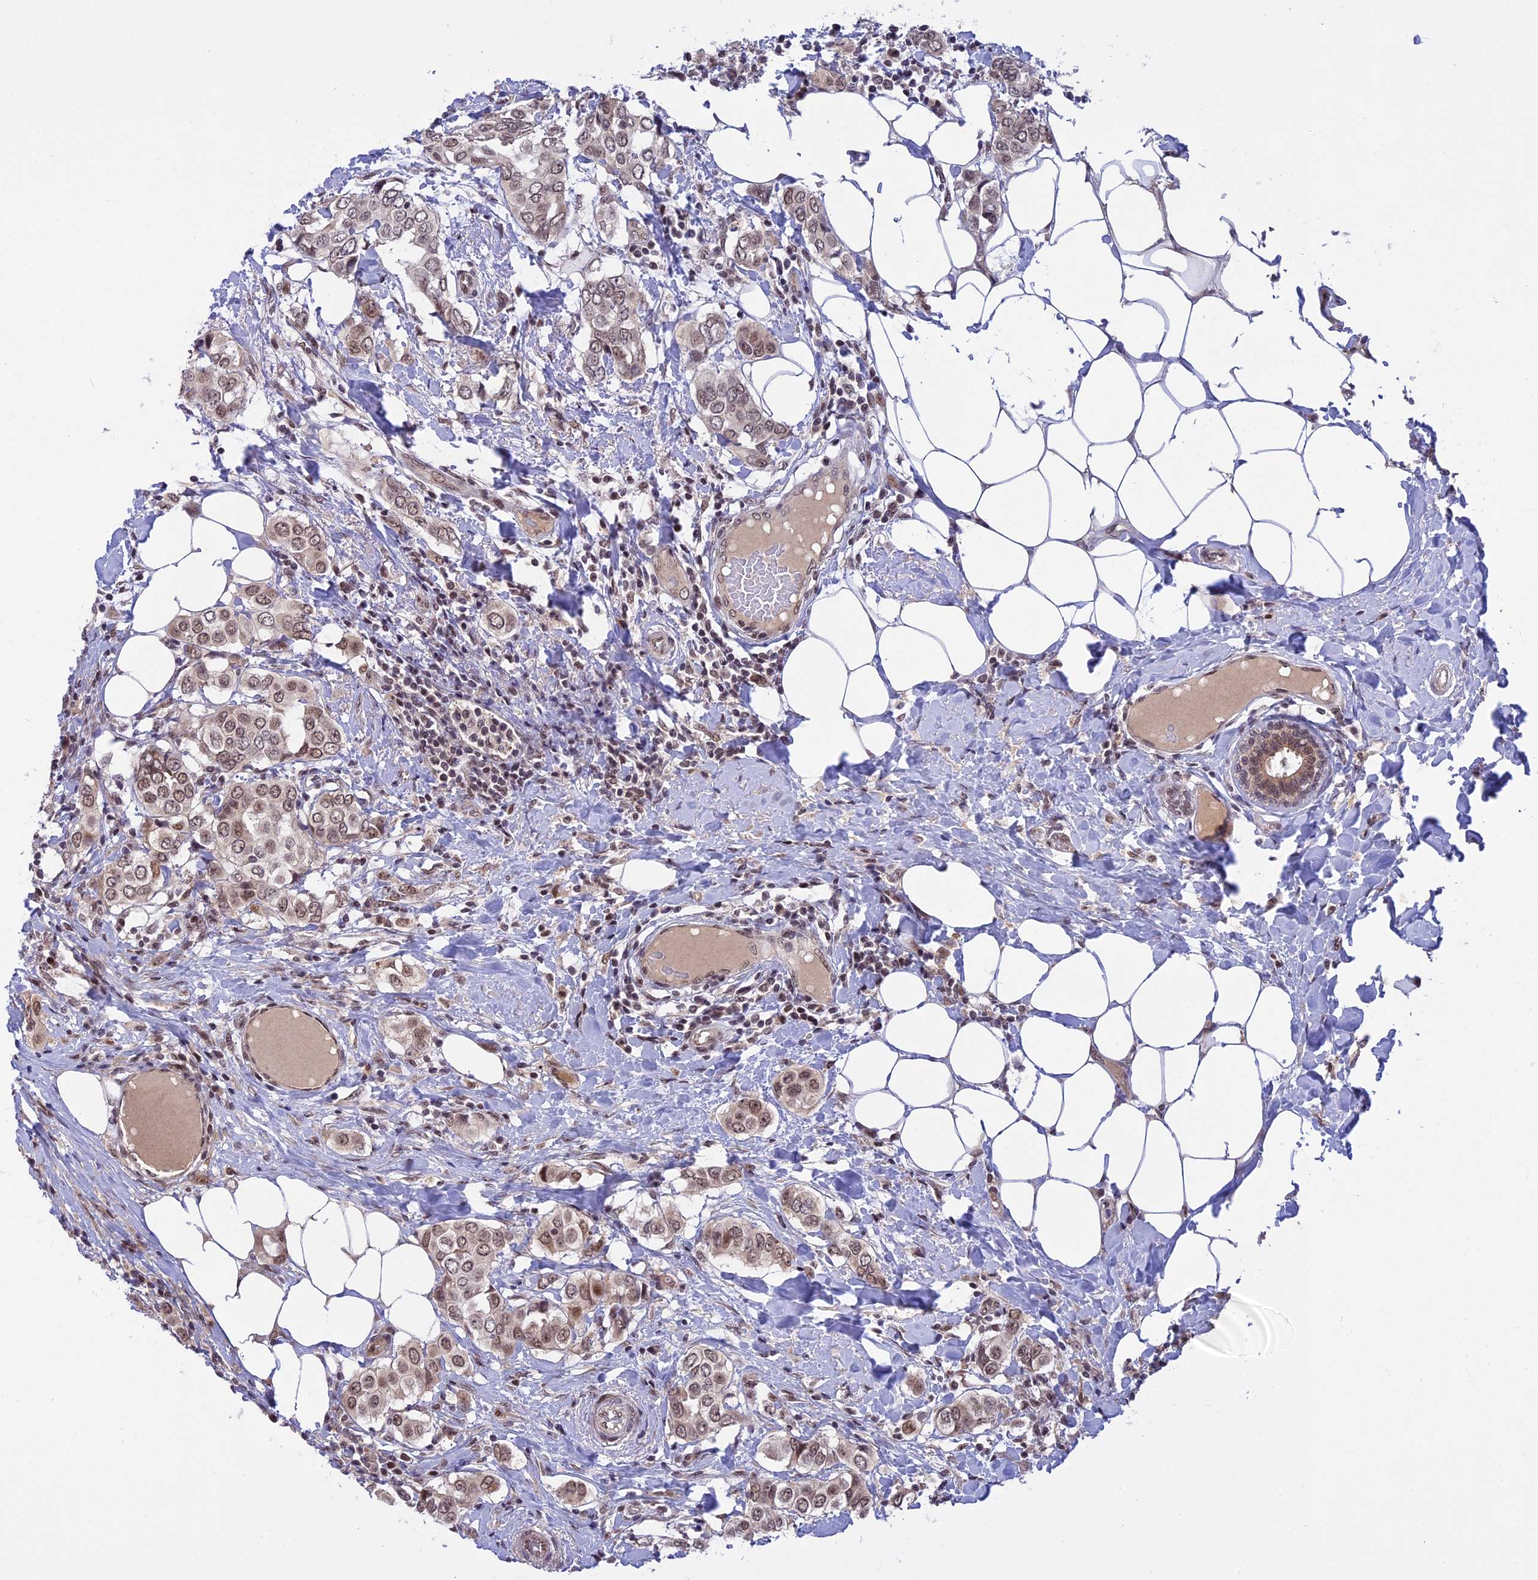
{"staining": {"intensity": "moderate", "quantity": ">75%", "location": "cytoplasmic/membranous,nuclear"}, "tissue": "breast cancer", "cell_type": "Tumor cells", "image_type": "cancer", "snomed": [{"axis": "morphology", "description": "Lobular carcinoma"}, {"axis": "topography", "description": "Breast"}], "caption": "A medium amount of moderate cytoplasmic/membranous and nuclear expression is identified in approximately >75% of tumor cells in breast cancer tissue. The staining was performed using DAB (3,3'-diaminobenzidine), with brown indicating positive protein expression. Nuclei are stained blue with hematoxylin.", "gene": "POLR2C", "patient": {"sex": "female", "age": 51}}